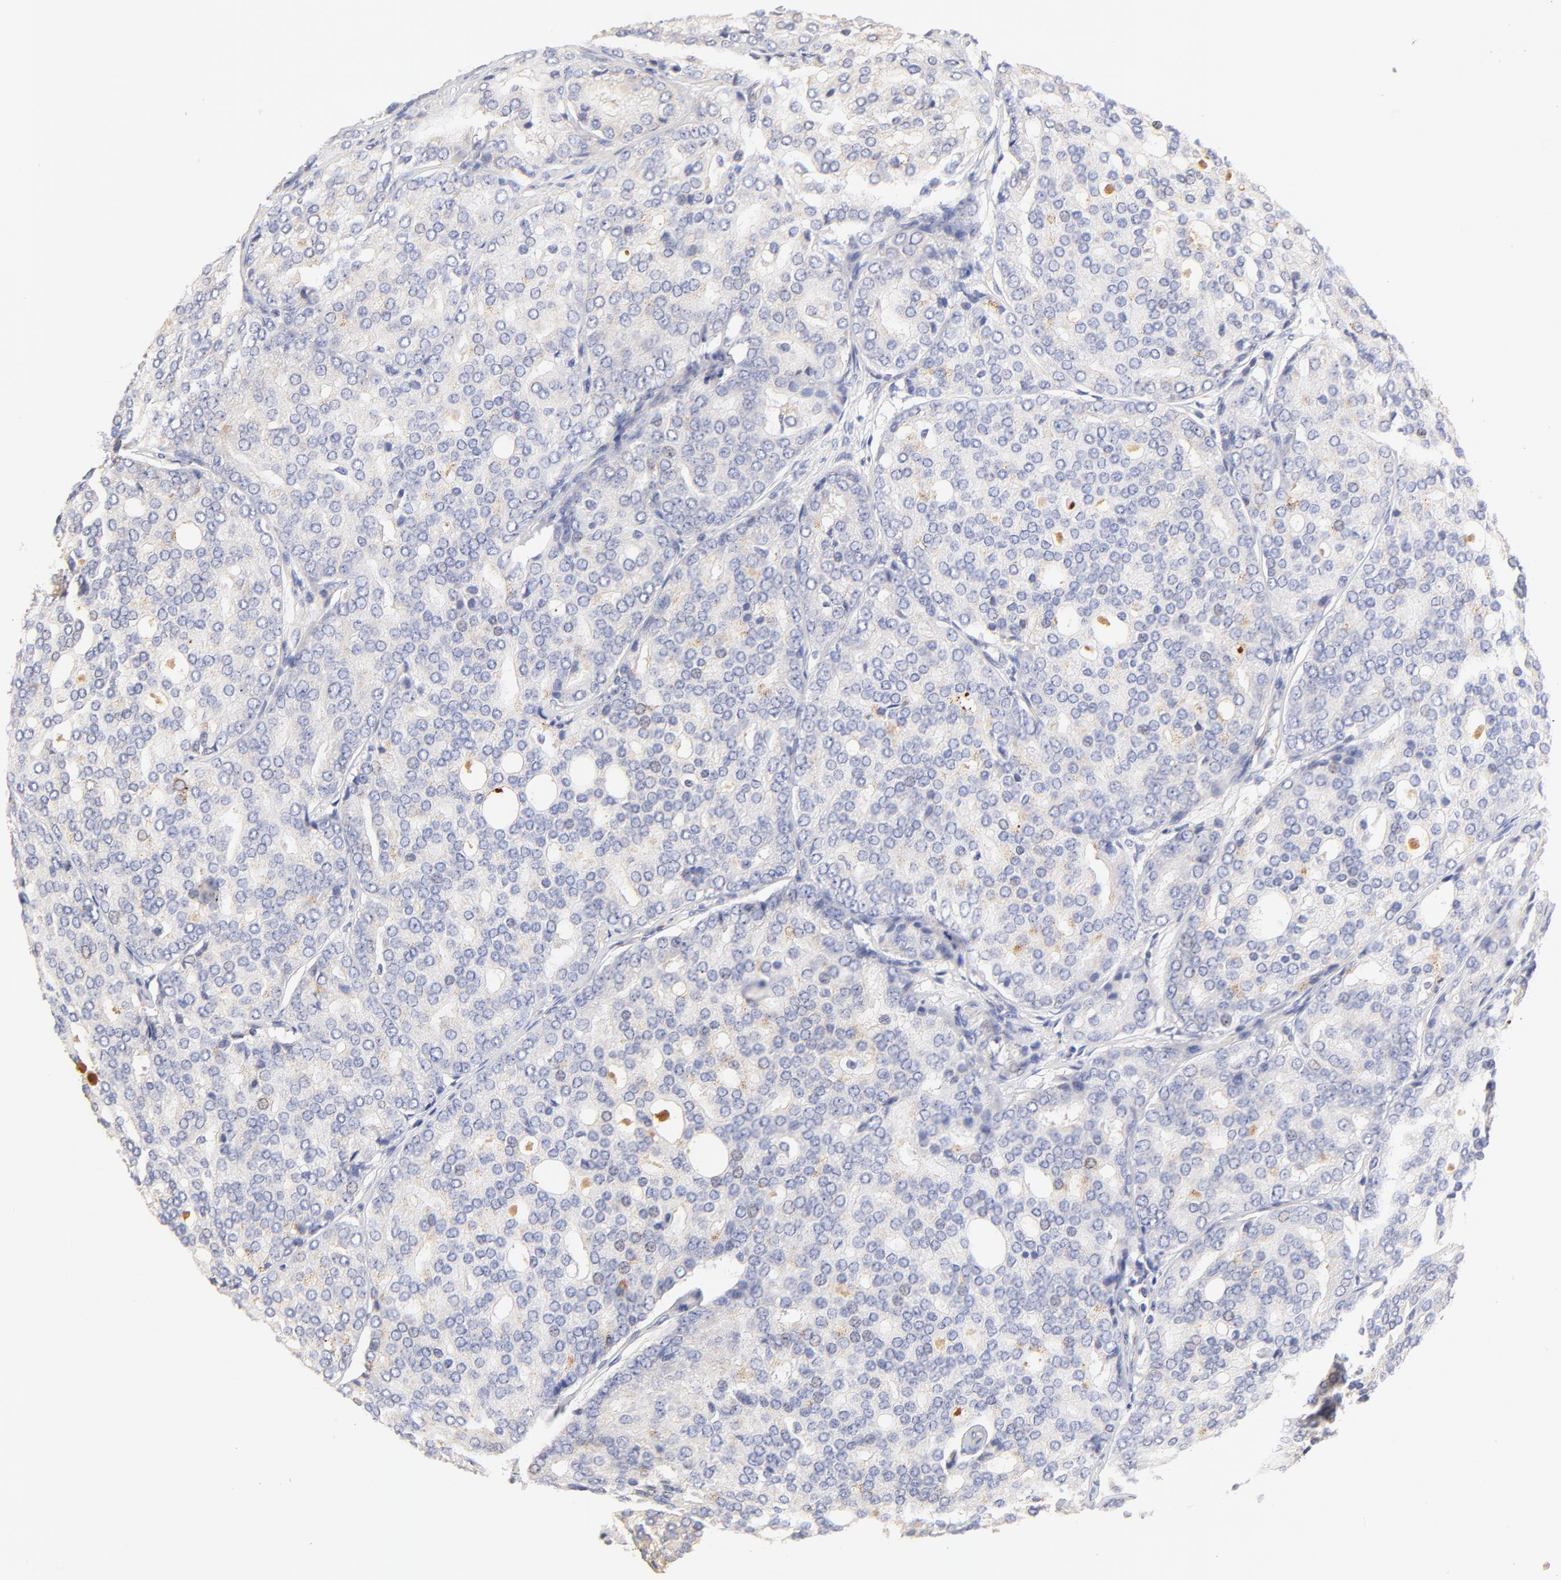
{"staining": {"intensity": "weak", "quantity": "<25%", "location": "cytoplasmic/membranous"}, "tissue": "prostate cancer", "cell_type": "Tumor cells", "image_type": "cancer", "snomed": [{"axis": "morphology", "description": "Adenocarcinoma, High grade"}, {"axis": "topography", "description": "Prostate"}], "caption": "Tumor cells show no significant staining in prostate high-grade adenocarcinoma.", "gene": "HS3ST1", "patient": {"sex": "male", "age": 64}}